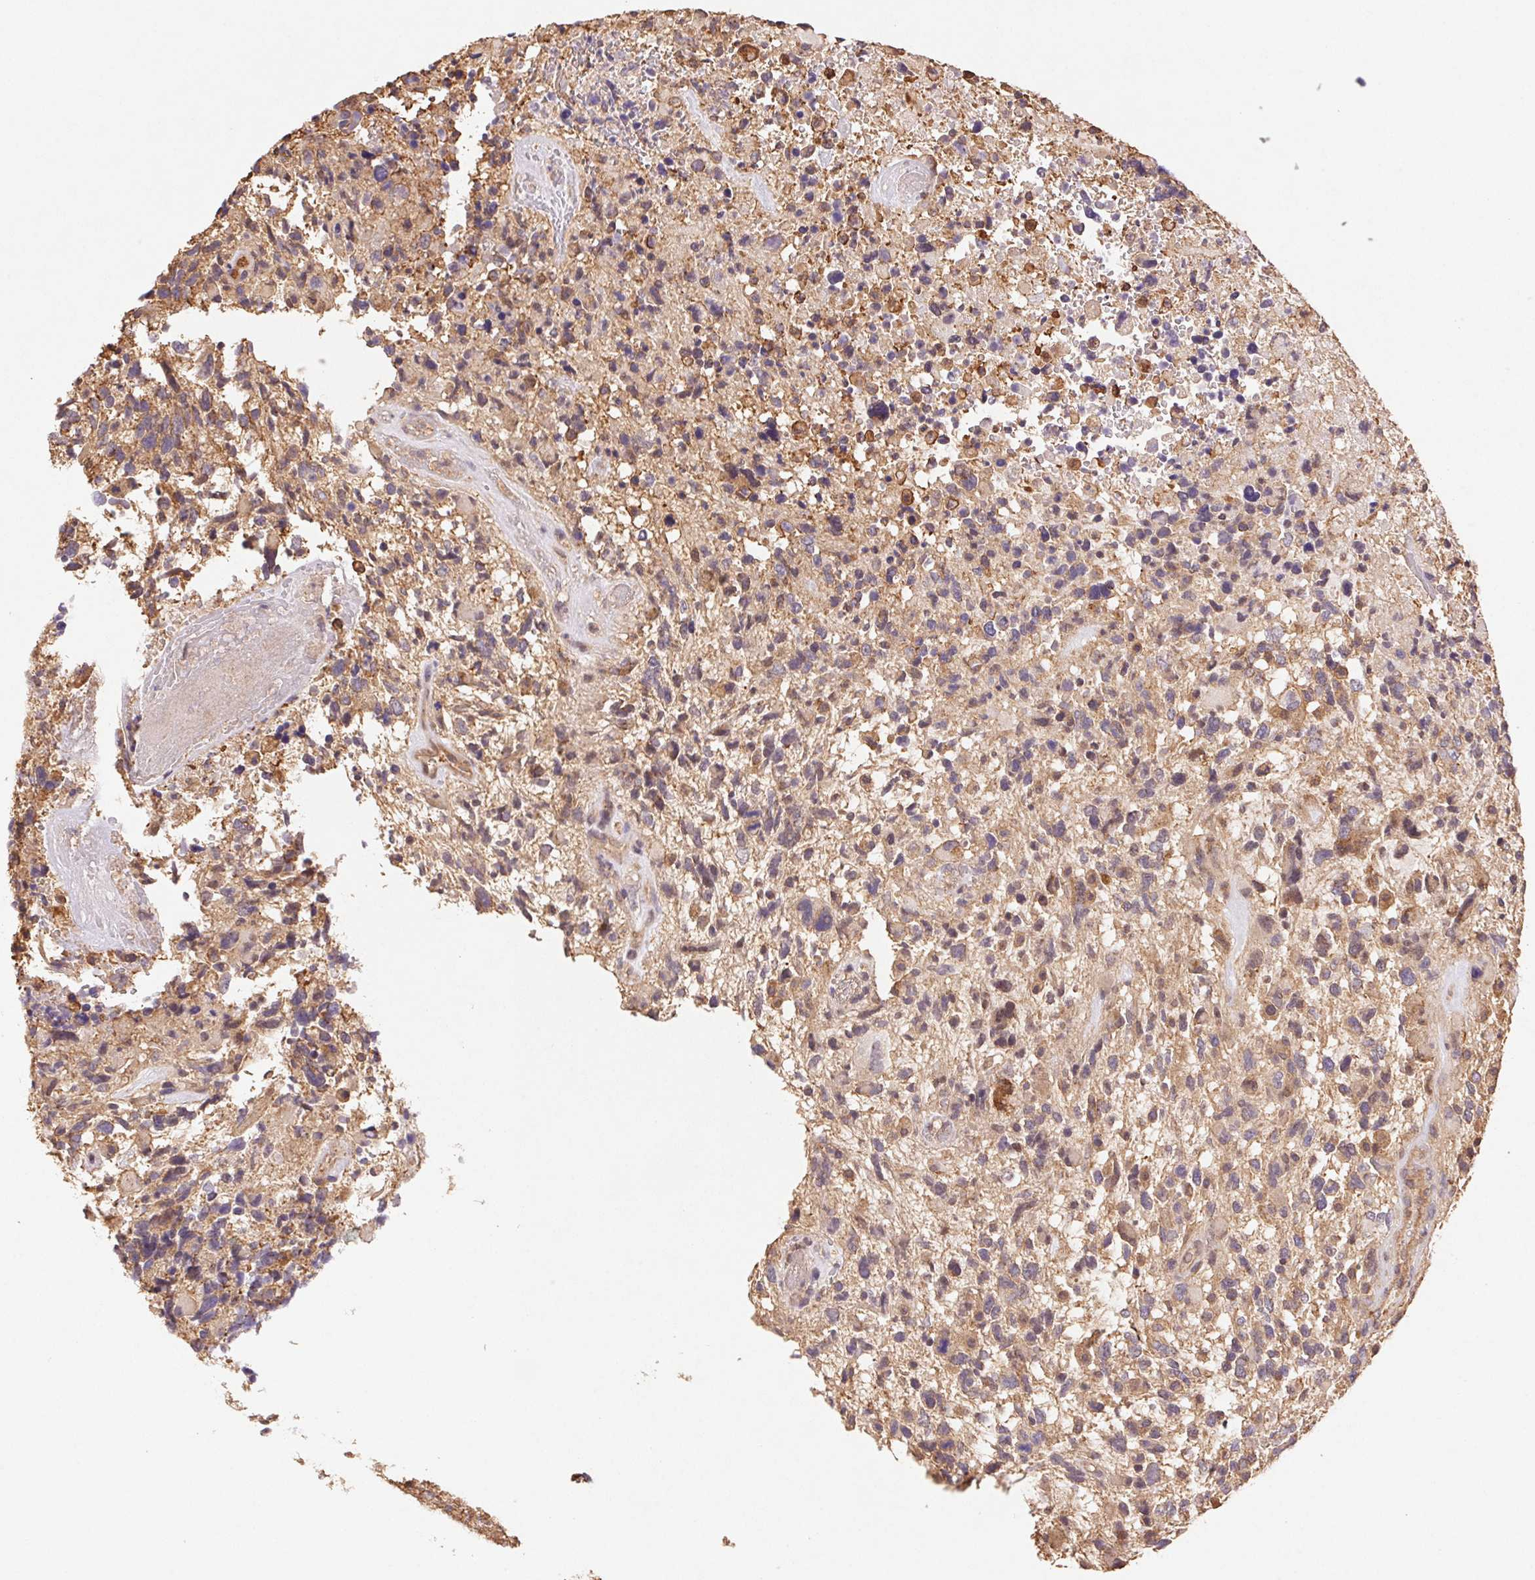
{"staining": {"intensity": "weak", "quantity": "<25%", "location": "cytoplasmic/membranous"}, "tissue": "glioma", "cell_type": "Tumor cells", "image_type": "cancer", "snomed": [{"axis": "morphology", "description": "Glioma, malignant, High grade"}, {"axis": "topography", "description": "Brain"}], "caption": "There is no significant expression in tumor cells of glioma.", "gene": "ATG10", "patient": {"sex": "female", "age": 71}}